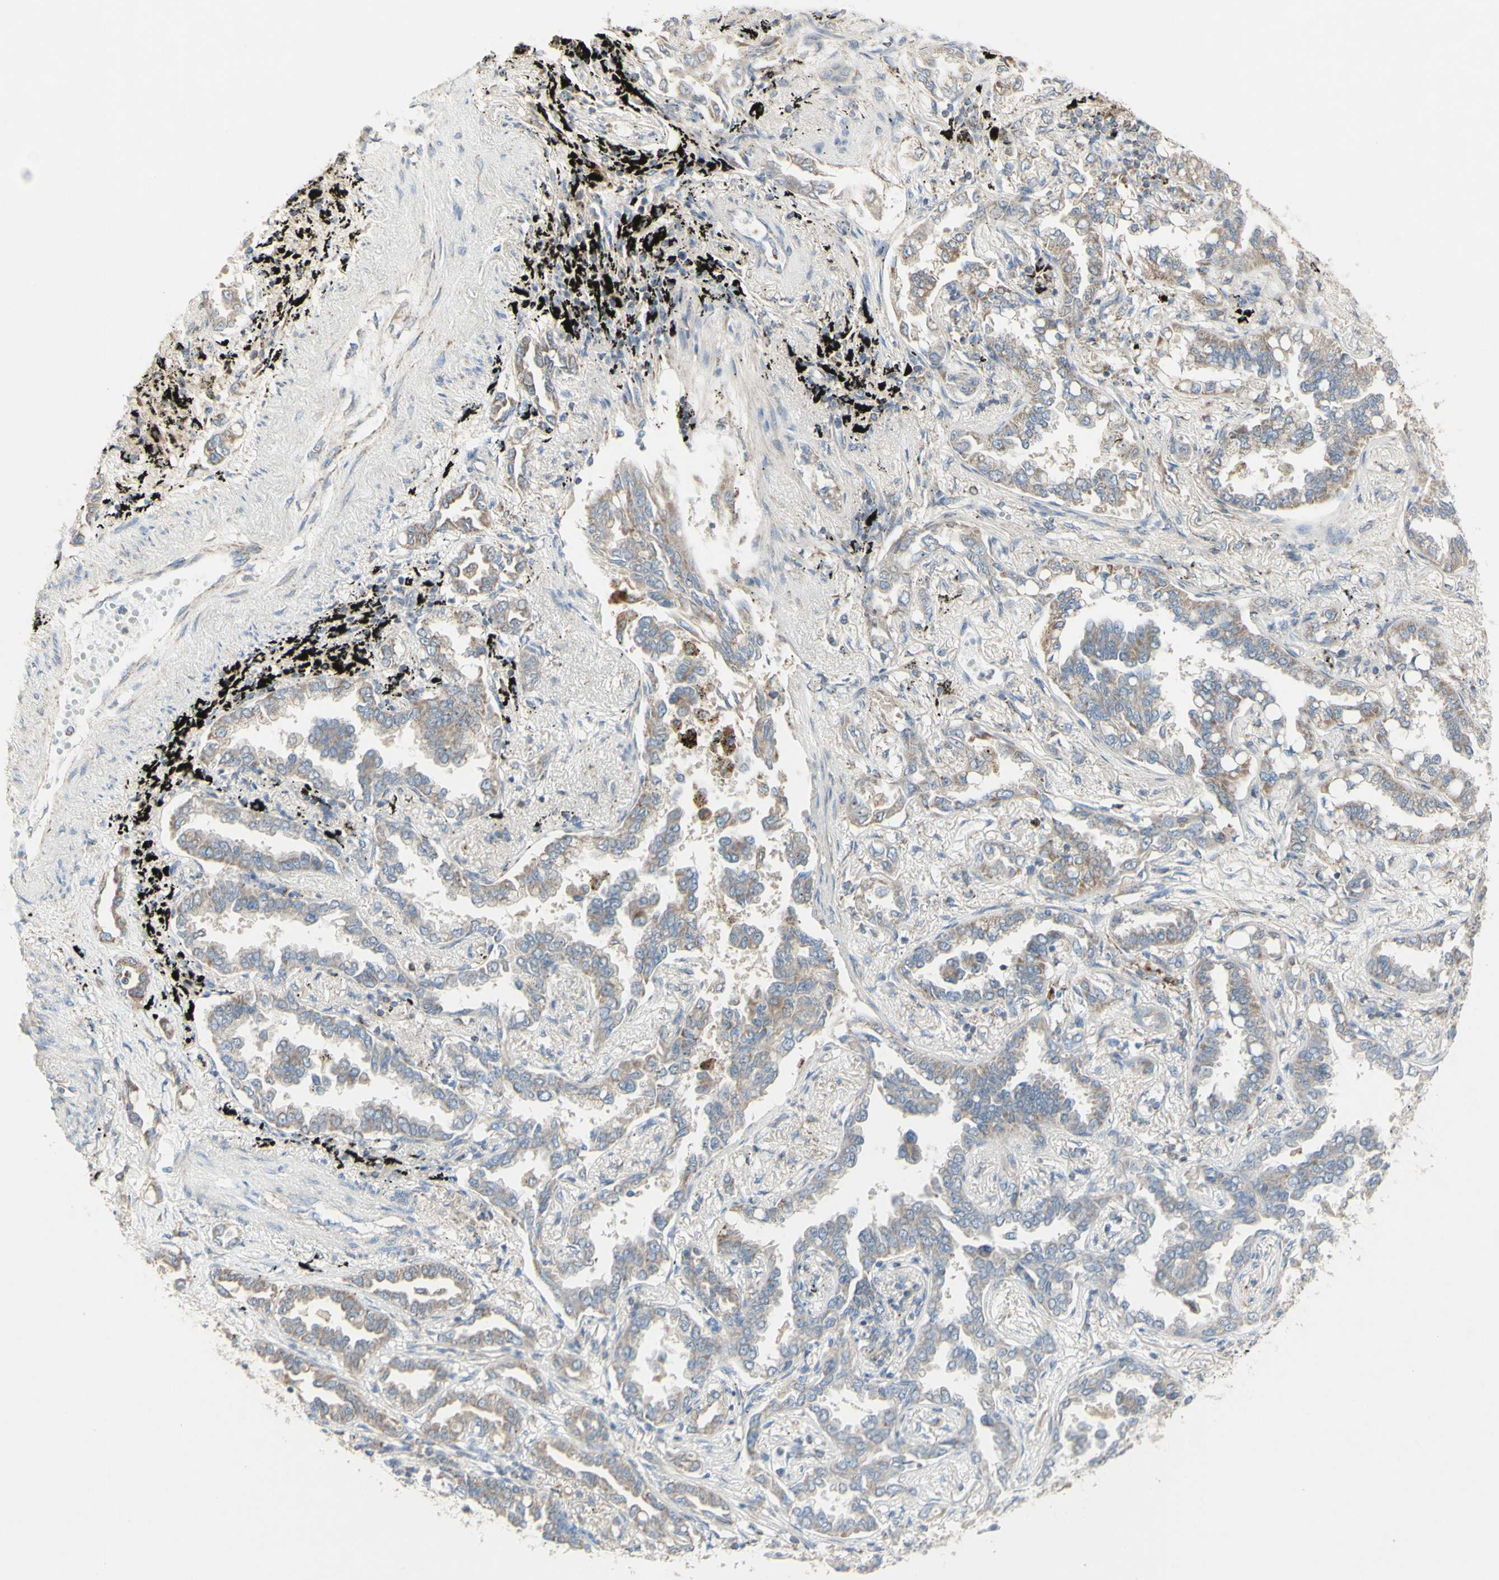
{"staining": {"intensity": "weak", "quantity": "25%-75%", "location": "cytoplasmic/membranous"}, "tissue": "lung cancer", "cell_type": "Tumor cells", "image_type": "cancer", "snomed": [{"axis": "morphology", "description": "Normal tissue, NOS"}, {"axis": "morphology", "description": "Adenocarcinoma, NOS"}, {"axis": "topography", "description": "Lung"}], "caption": "Human adenocarcinoma (lung) stained with a protein marker reveals weak staining in tumor cells.", "gene": "CNTNAP1", "patient": {"sex": "male", "age": 59}}